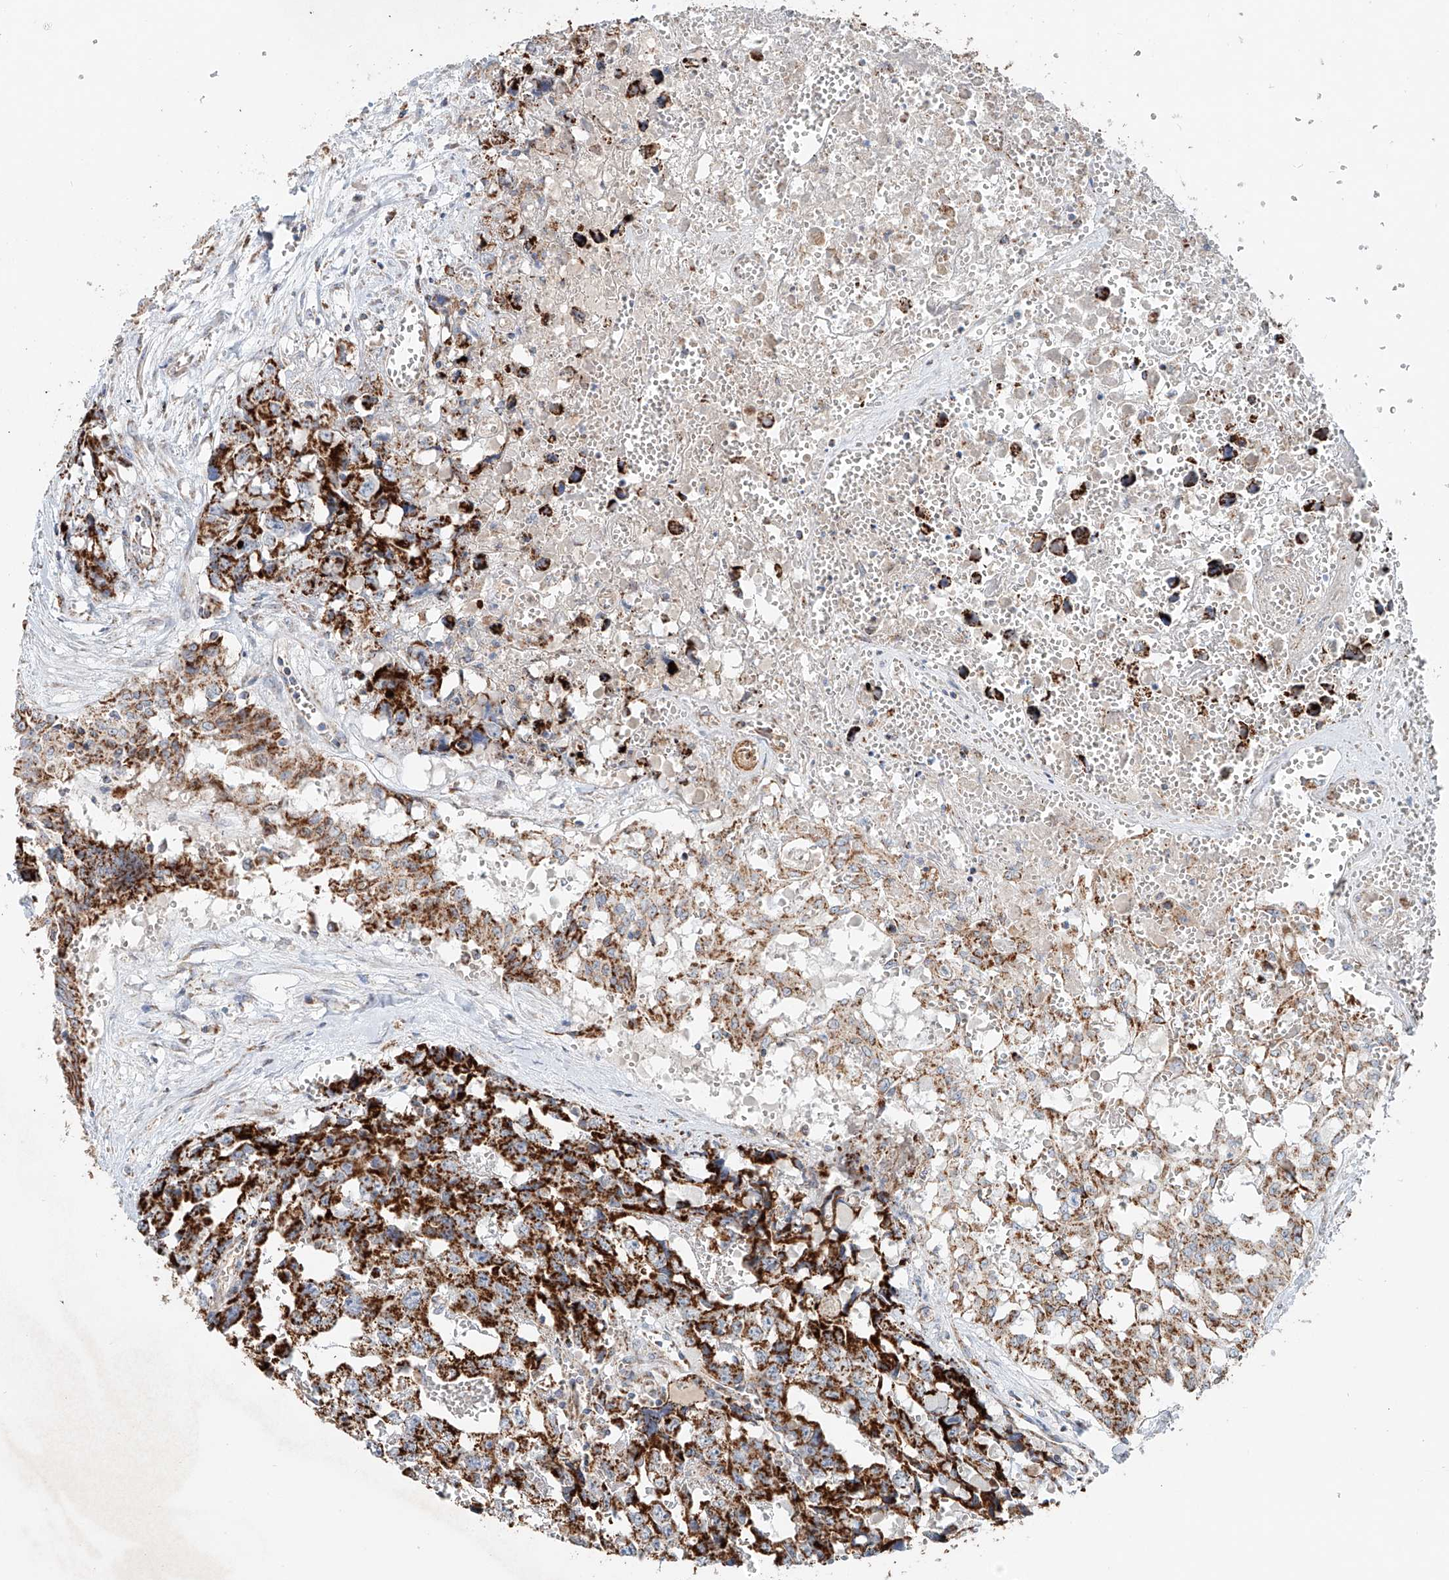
{"staining": {"intensity": "strong", "quantity": ">75%", "location": "cytoplasmic/membranous"}, "tissue": "testis cancer", "cell_type": "Tumor cells", "image_type": "cancer", "snomed": [{"axis": "morphology", "description": "Carcinoma, Embryonal, NOS"}, {"axis": "topography", "description": "Testis"}], "caption": "The histopathology image exhibits a brown stain indicating the presence of a protein in the cytoplasmic/membranous of tumor cells in testis embryonal carcinoma.", "gene": "CARD10", "patient": {"sex": "male", "age": 31}}